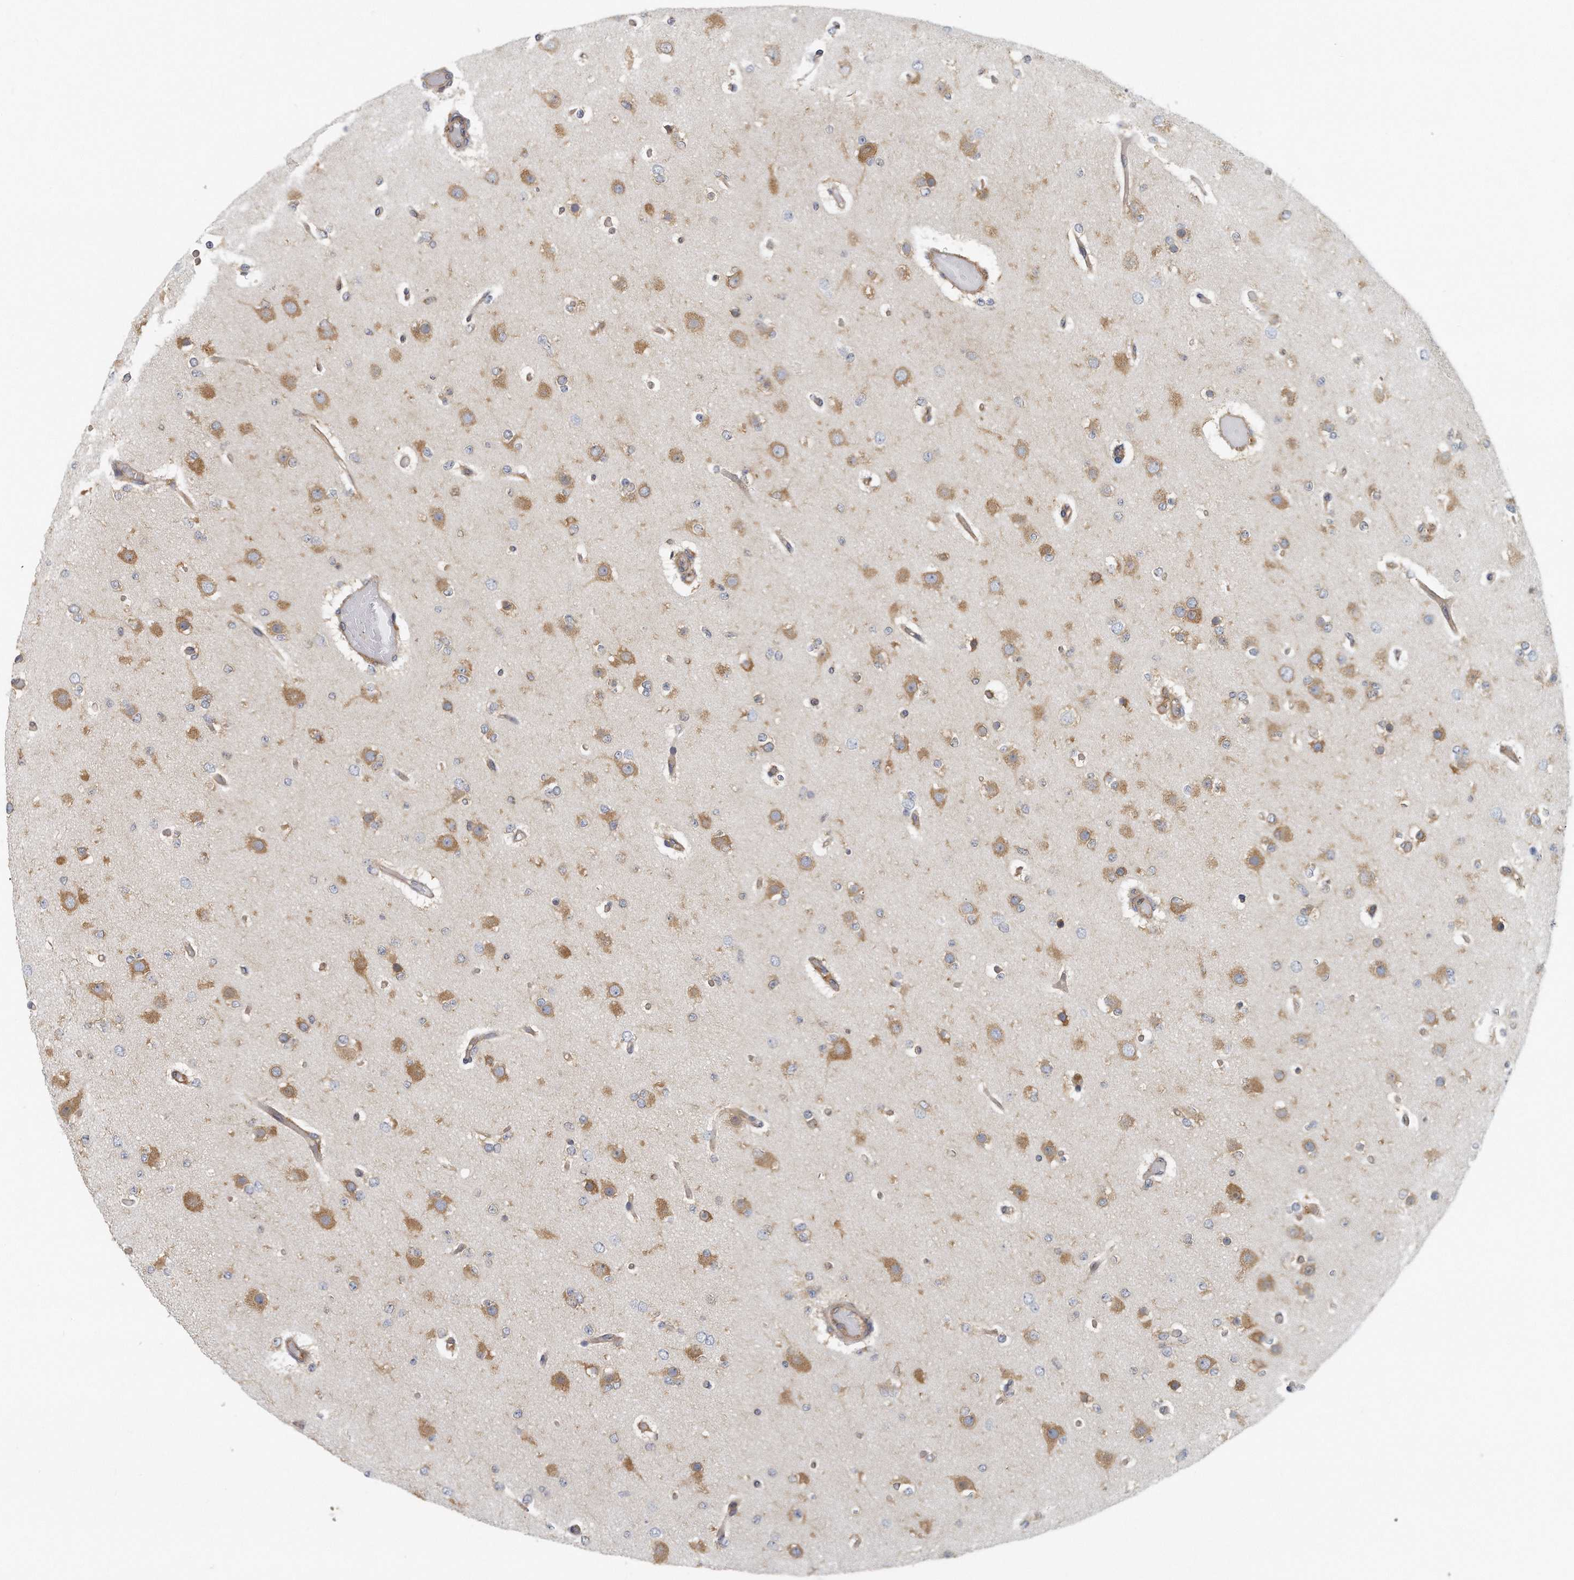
{"staining": {"intensity": "moderate", "quantity": ">75%", "location": "cytoplasmic/membranous"}, "tissue": "glioma", "cell_type": "Tumor cells", "image_type": "cancer", "snomed": [{"axis": "morphology", "description": "Glioma, malignant, Low grade"}, {"axis": "topography", "description": "Brain"}], "caption": "There is medium levels of moderate cytoplasmic/membranous staining in tumor cells of low-grade glioma (malignant), as demonstrated by immunohistochemical staining (brown color).", "gene": "EIF3I", "patient": {"sex": "female", "age": 22}}